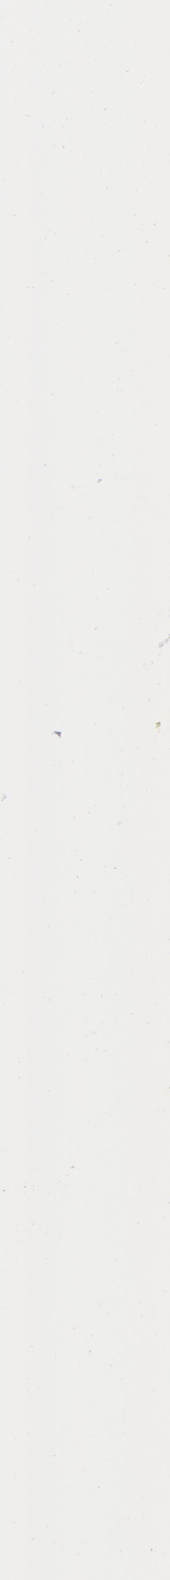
{"staining": {"intensity": "negative", "quantity": "none", "location": "none"}, "tissue": "adipose tissue", "cell_type": "Adipocytes", "image_type": "normal", "snomed": [{"axis": "morphology", "description": "Normal tissue, NOS"}, {"axis": "morphology", "description": "Duct carcinoma"}, {"axis": "topography", "description": "Breast"}, {"axis": "topography", "description": "Adipose tissue"}], "caption": "Protein analysis of benign adipose tissue reveals no significant staining in adipocytes. (IHC, brightfield microscopy, high magnification).", "gene": "RRAGA", "patient": {"sex": "female", "age": 37}}